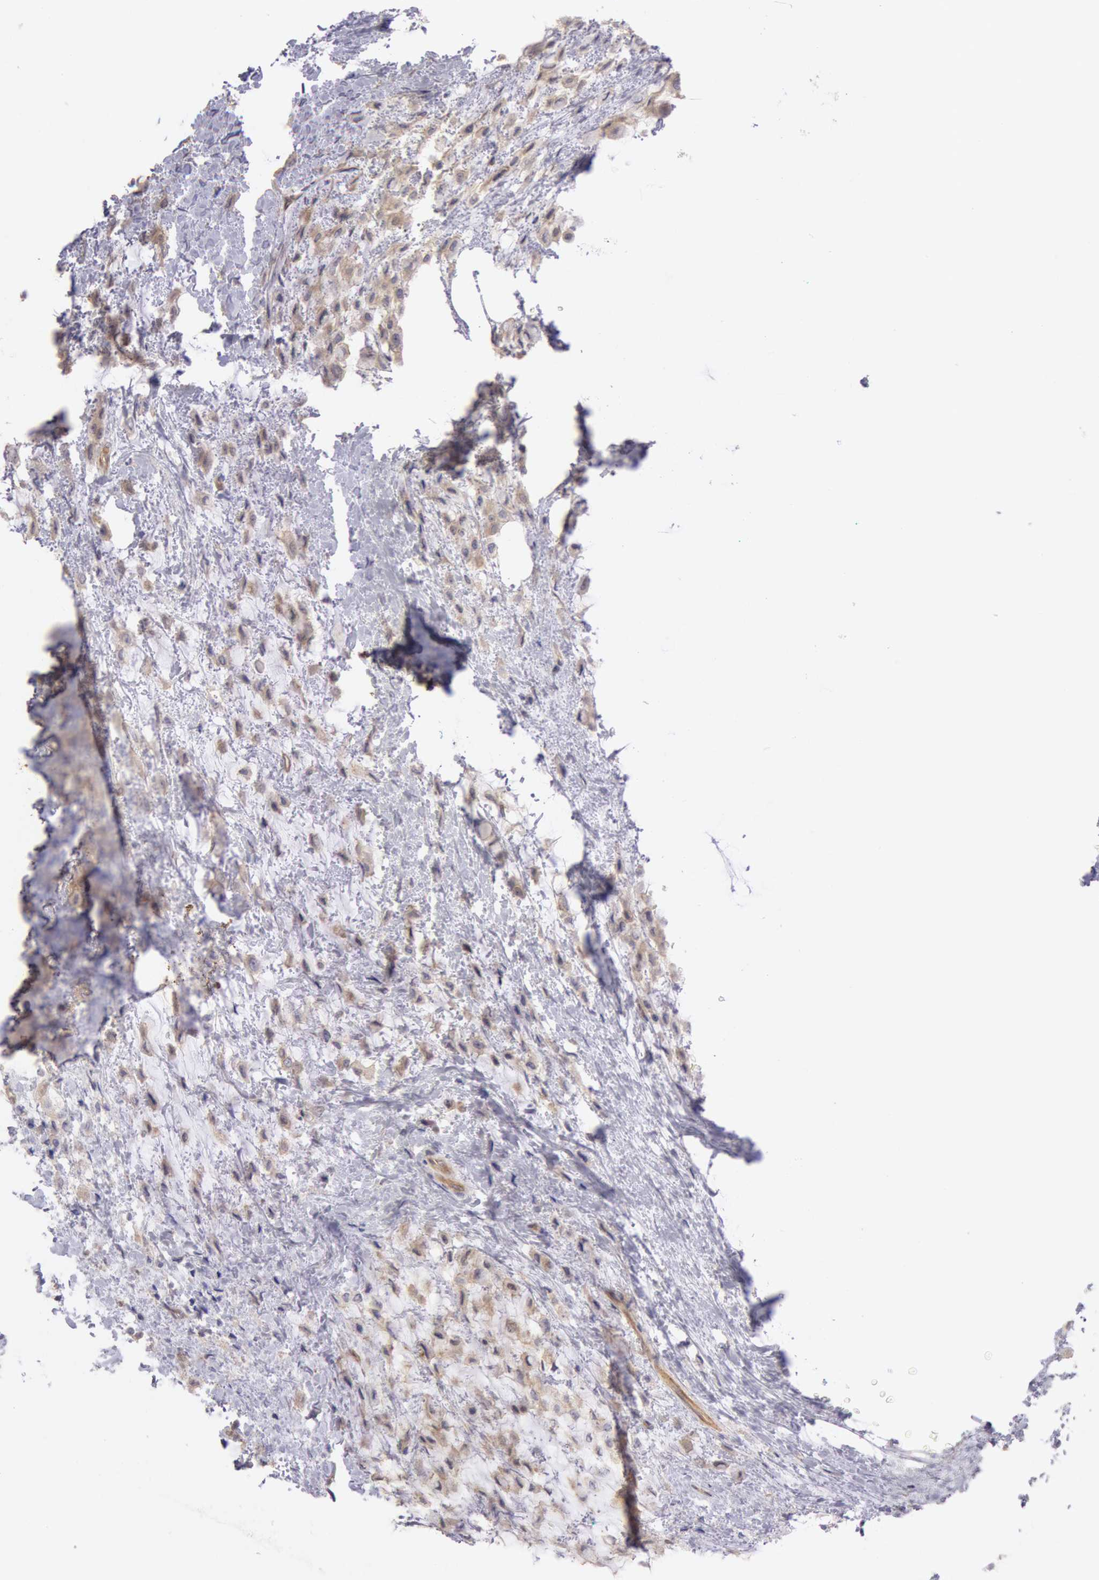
{"staining": {"intensity": "negative", "quantity": "none", "location": "none"}, "tissue": "breast cancer", "cell_type": "Tumor cells", "image_type": "cancer", "snomed": [{"axis": "morphology", "description": "Lobular carcinoma"}, {"axis": "topography", "description": "Breast"}], "caption": "Tumor cells show no significant protein positivity in breast lobular carcinoma.", "gene": "AMOTL1", "patient": {"sex": "female", "age": 85}}